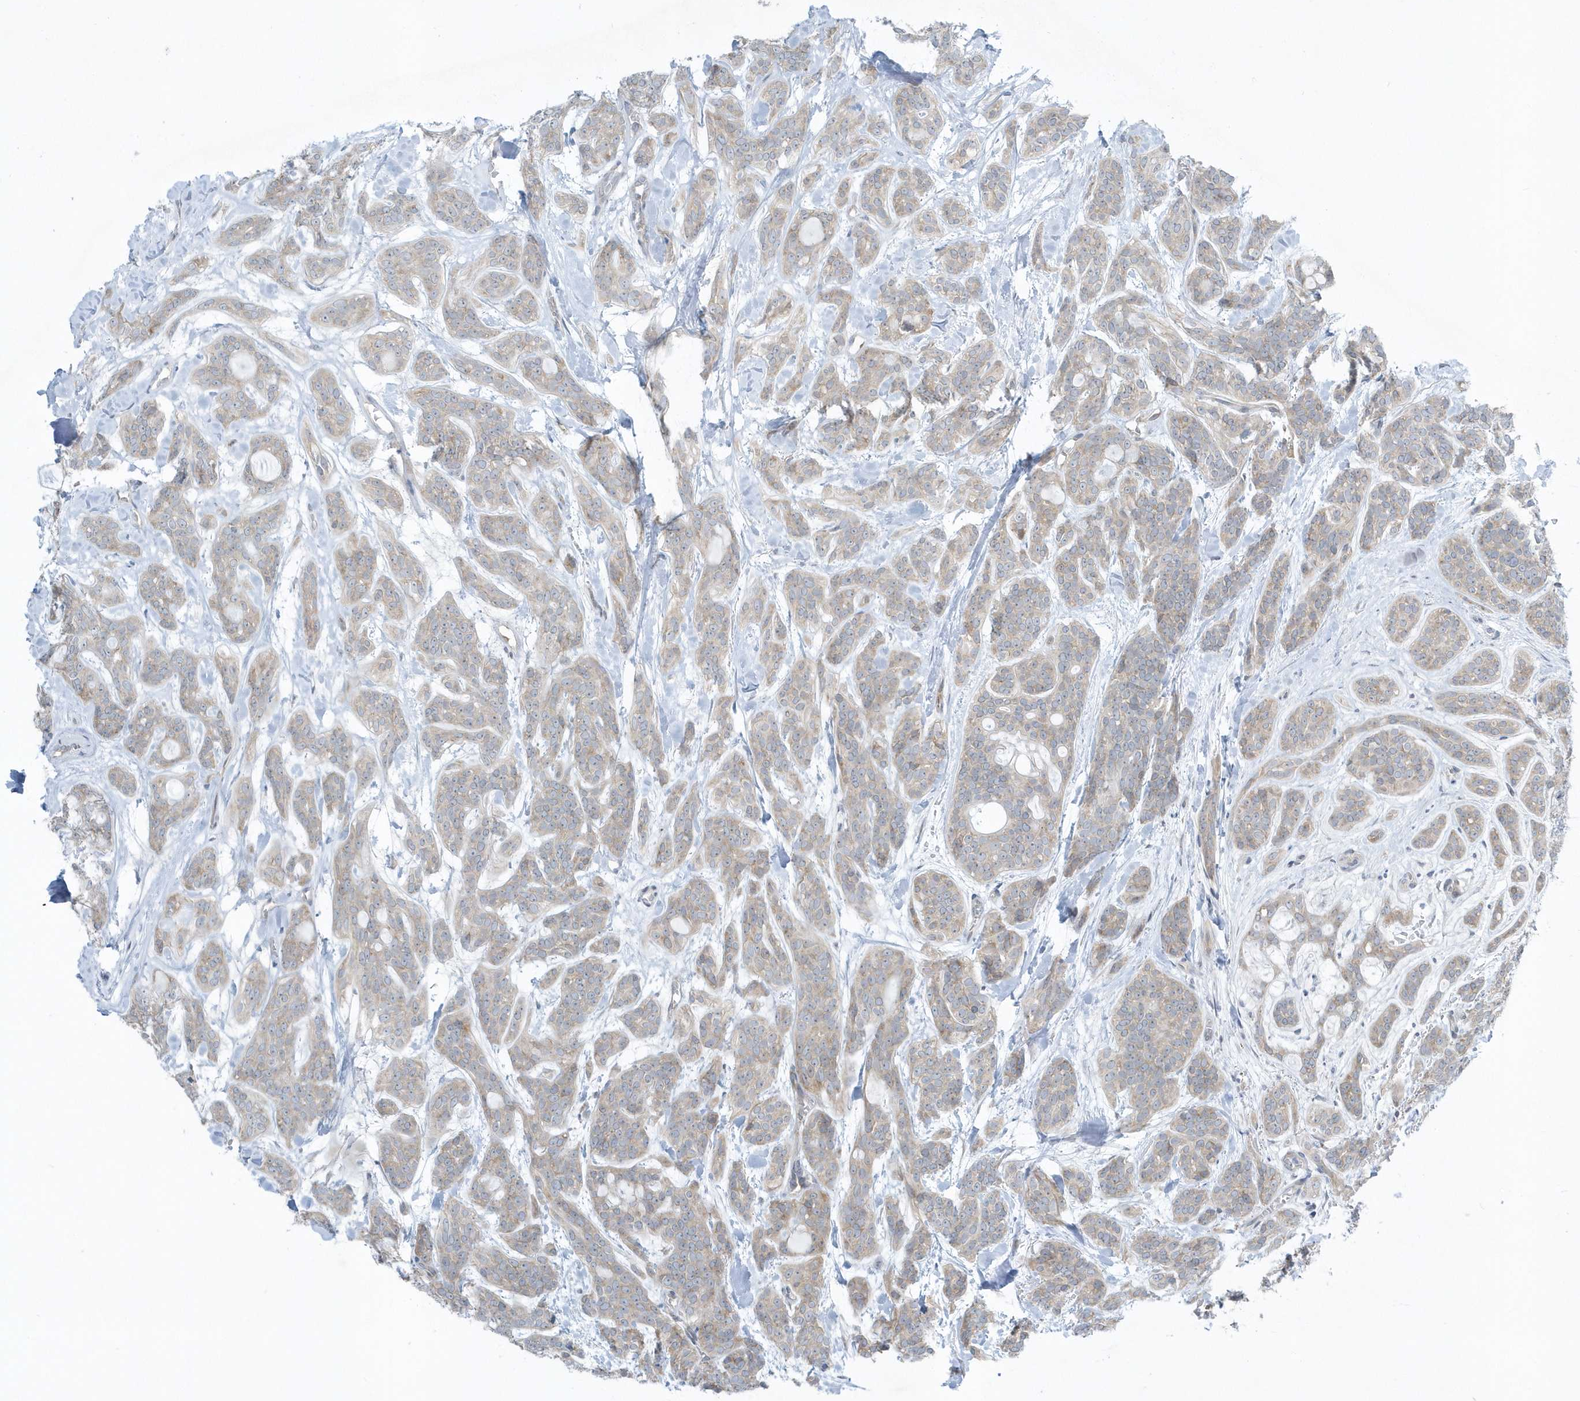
{"staining": {"intensity": "weak", "quantity": ">75%", "location": "cytoplasmic/membranous"}, "tissue": "head and neck cancer", "cell_type": "Tumor cells", "image_type": "cancer", "snomed": [{"axis": "morphology", "description": "Adenocarcinoma, NOS"}, {"axis": "topography", "description": "Head-Neck"}], "caption": "An IHC micrograph of tumor tissue is shown. Protein staining in brown highlights weak cytoplasmic/membranous positivity in head and neck adenocarcinoma within tumor cells.", "gene": "SCN3A", "patient": {"sex": "male", "age": 66}}